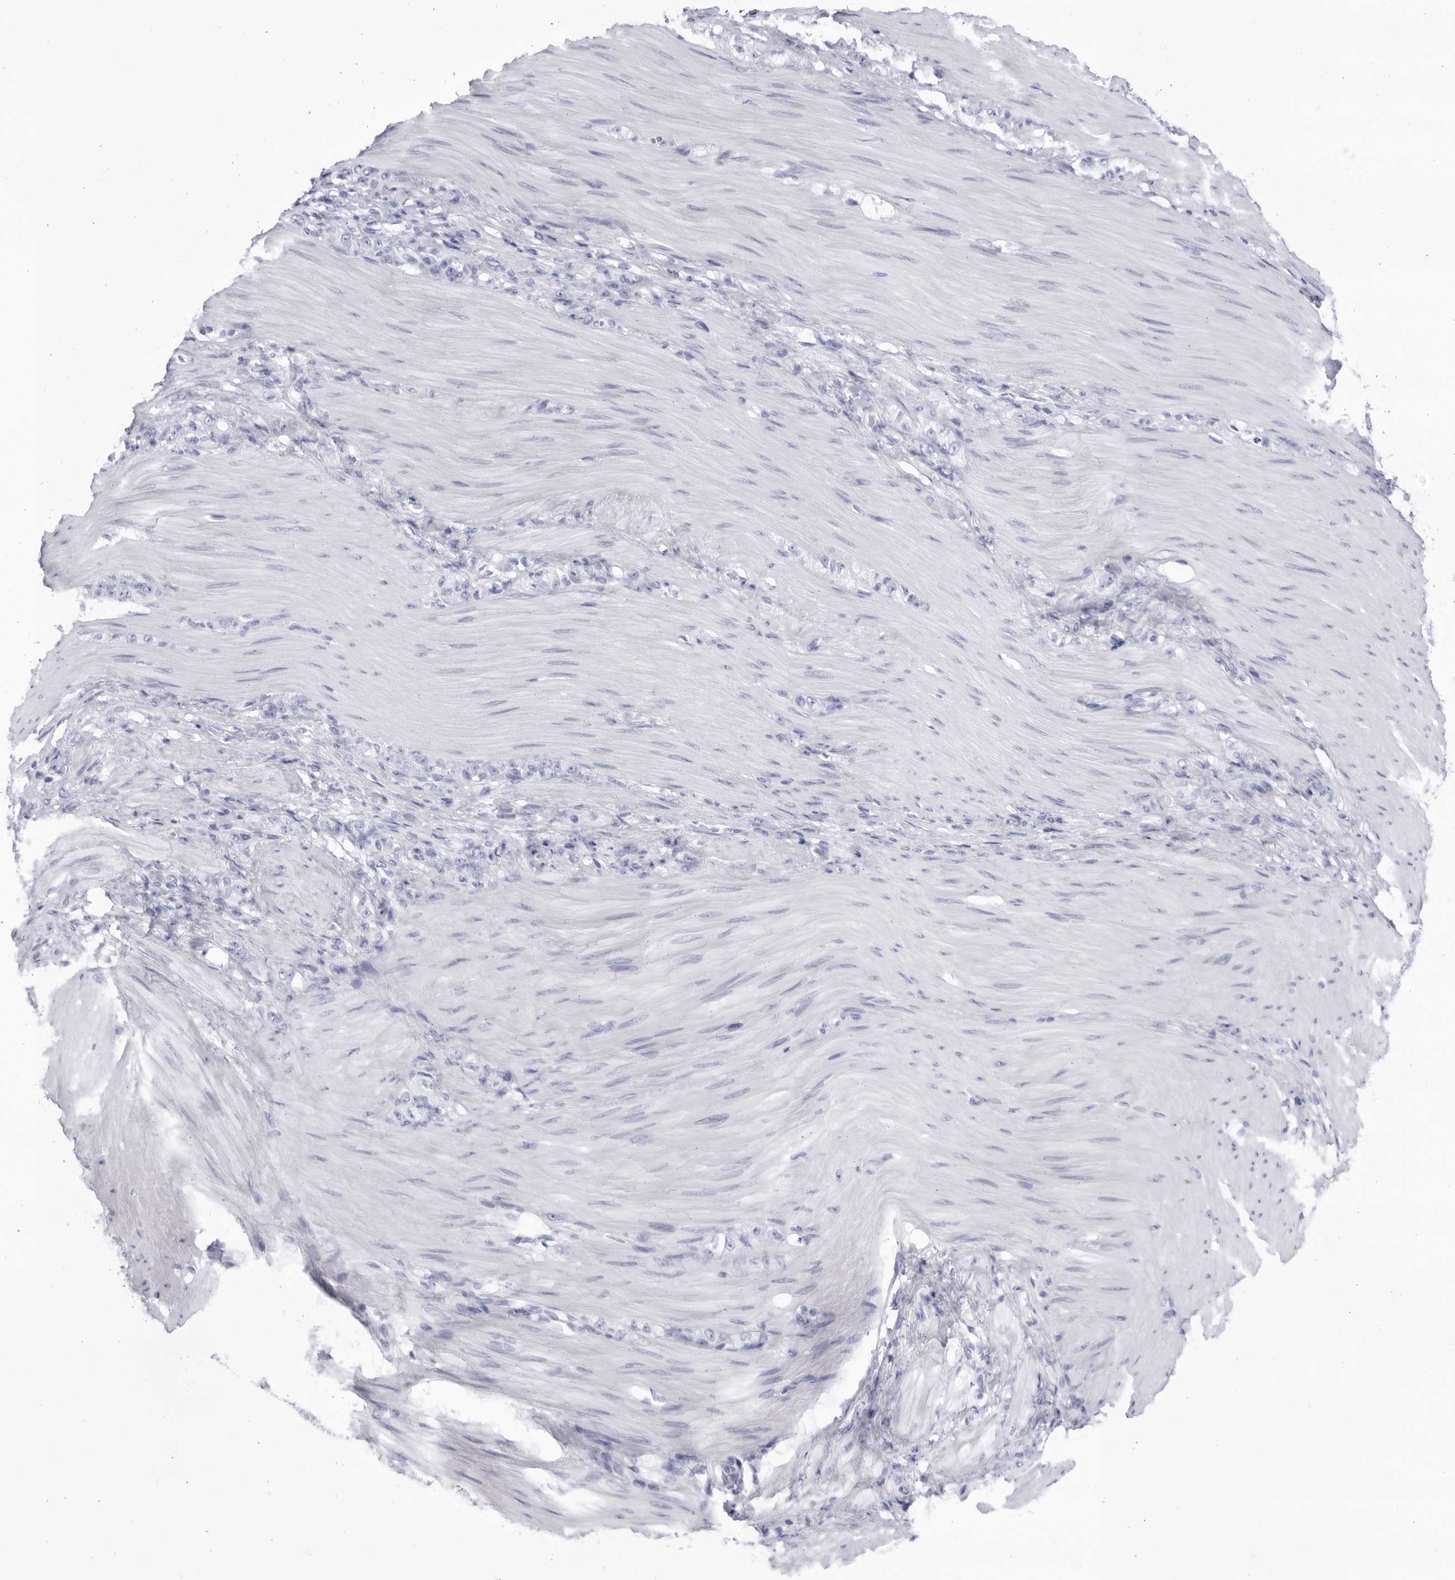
{"staining": {"intensity": "negative", "quantity": "none", "location": "none"}, "tissue": "stomach cancer", "cell_type": "Tumor cells", "image_type": "cancer", "snomed": [{"axis": "morphology", "description": "Normal tissue, NOS"}, {"axis": "morphology", "description": "Adenocarcinoma, NOS"}, {"axis": "topography", "description": "Stomach"}], "caption": "High magnification brightfield microscopy of stomach cancer (adenocarcinoma) stained with DAB (brown) and counterstained with hematoxylin (blue): tumor cells show no significant expression.", "gene": "CCDC181", "patient": {"sex": "male", "age": 82}}